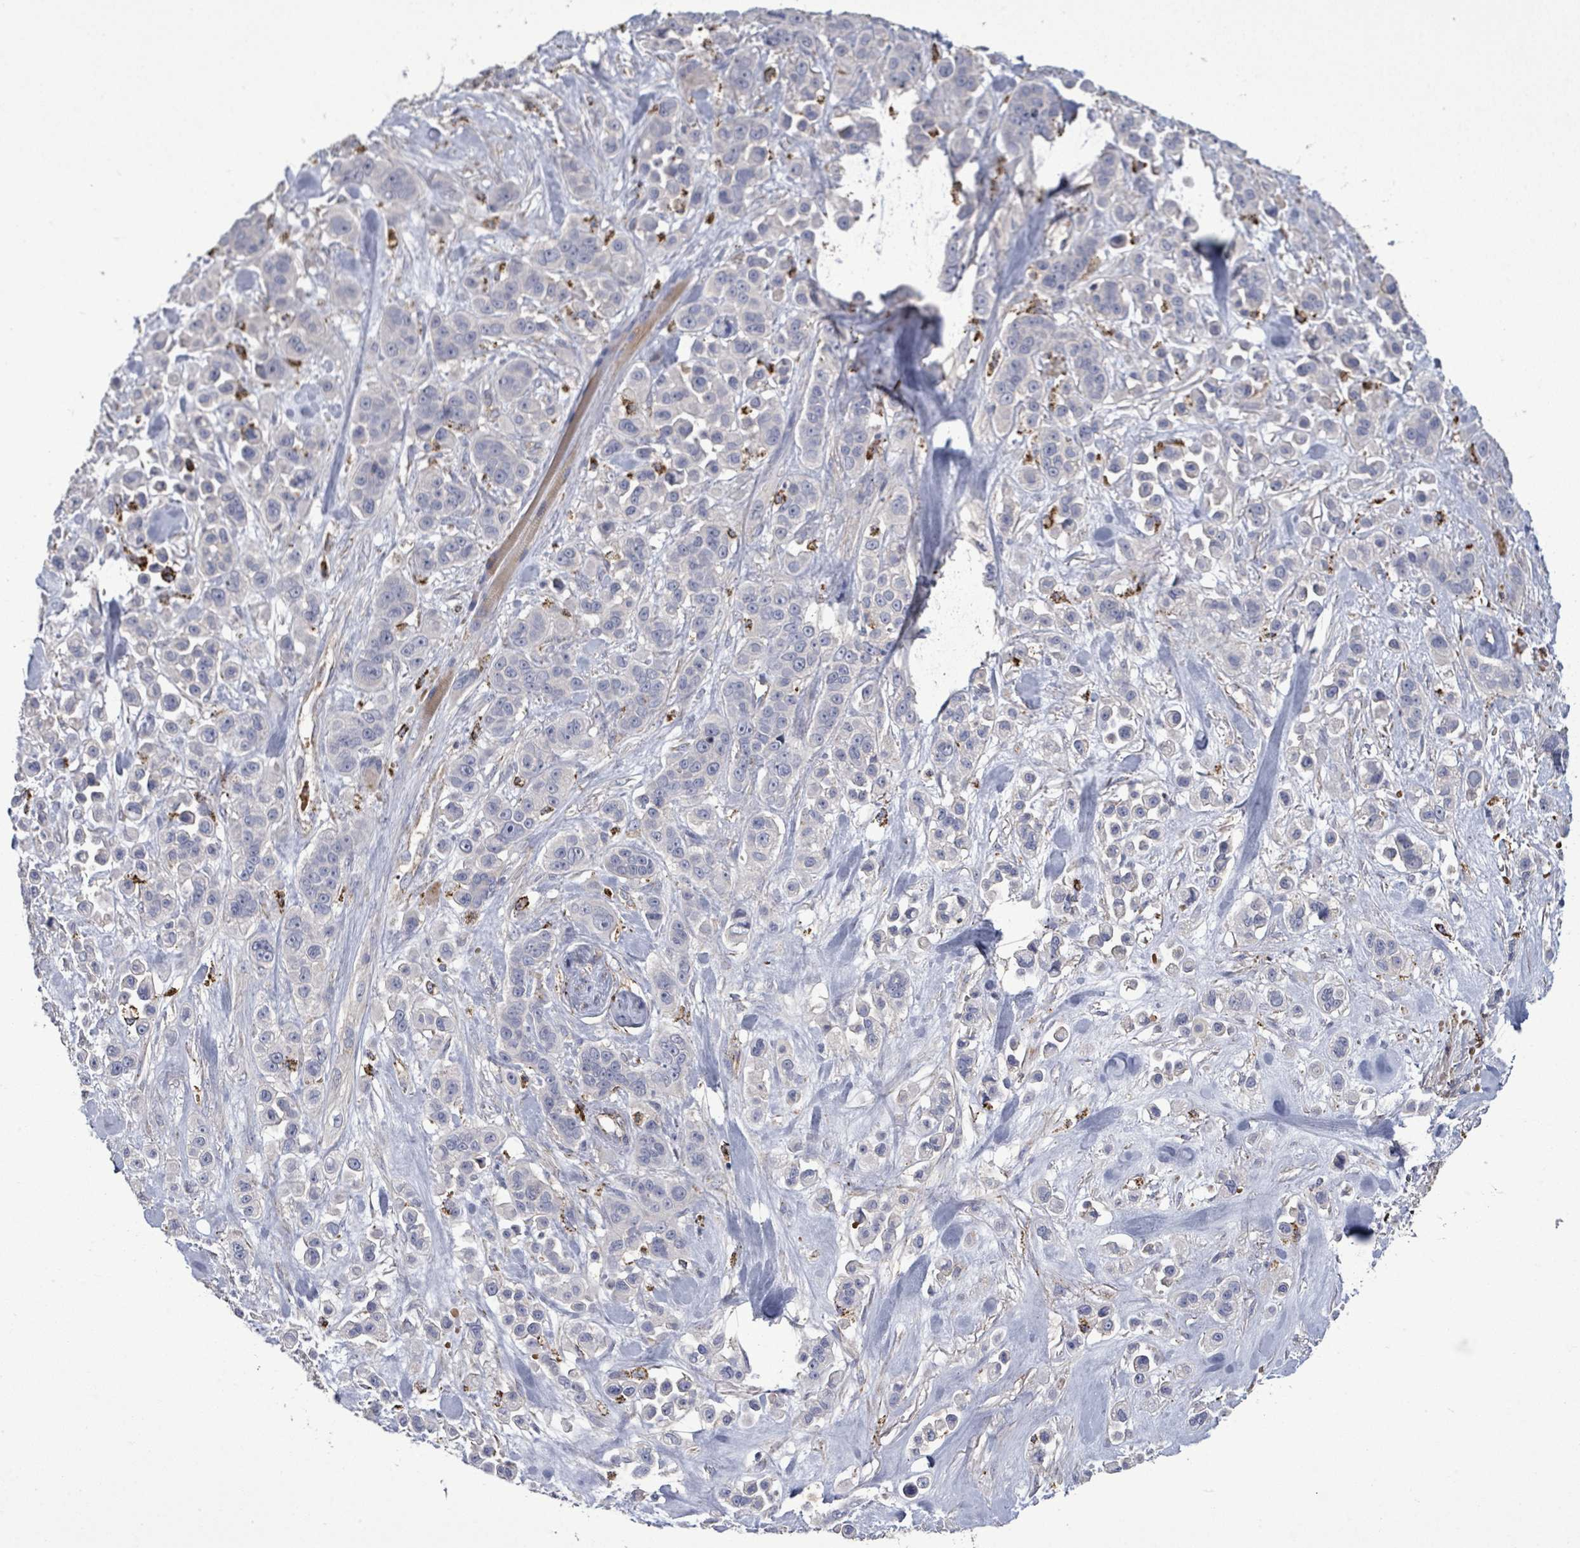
{"staining": {"intensity": "negative", "quantity": "none", "location": "none"}, "tissue": "skin cancer", "cell_type": "Tumor cells", "image_type": "cancer", "snomed": [{"axis": "morphology", "description": "Squamous cell carcinoma, NOS"}, {"axis": "topography", "description": "Skin"}], "caption": "This is an immunohistochemistry (IHC) photomicrograph of squamous cell carcinoma (skin). There is no expression in tumor cells.", "gene": "MTMR12", "patient": {"sex": "male", "age": 67}}